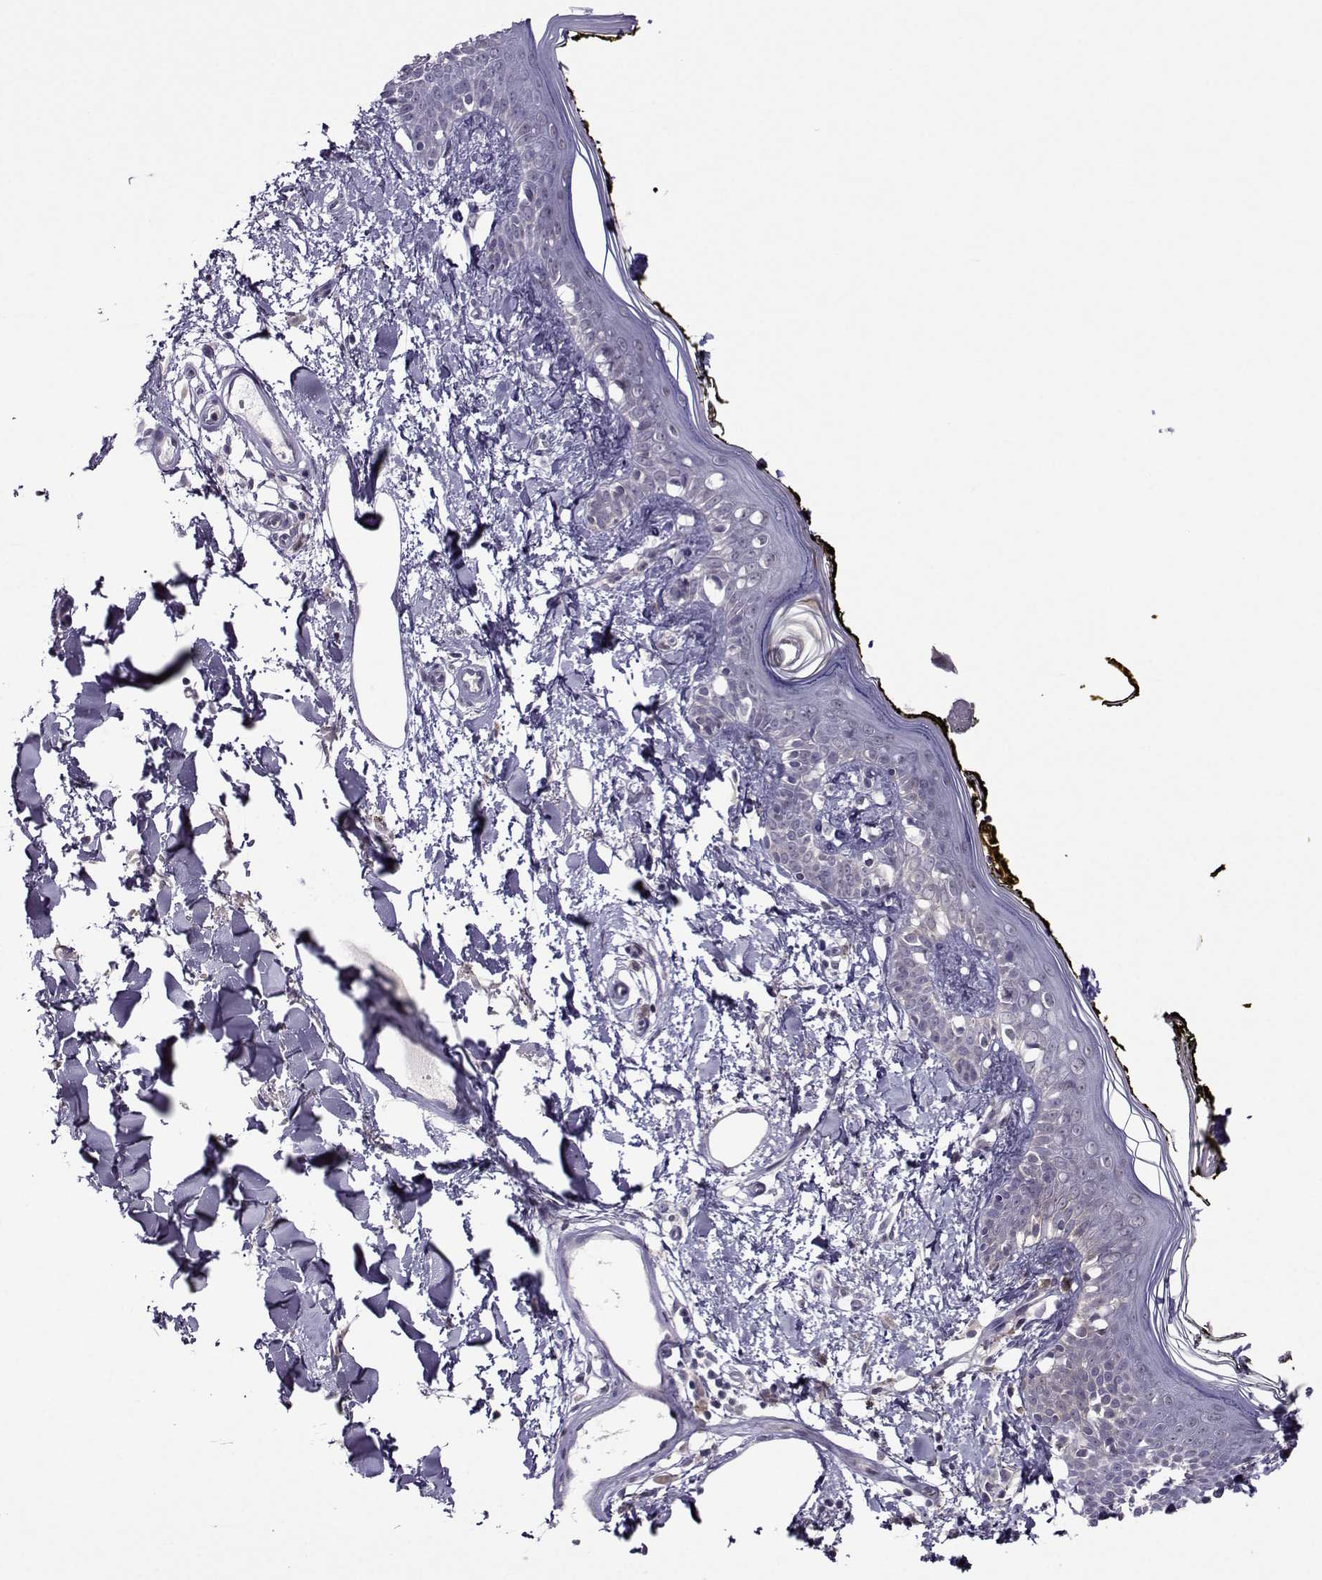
{"staining": {"intensity": "negative", "quantity": "none", "location": "none"}, "tissue": "skin", "cell_type": "Fibroblasts", "image_type": "normal", "snomed": [{"axis": "morphology", "description": "Normal tissue, NOS"}, {"axis": "topography", "description": "Skin"}], "caption": "Fibroblasts are negative for brown protein staining in benign skin. Brightfield microscopy of IHC stained with DAB (brown) and hematoxylin (blue), captured at high magnification.", "gene": "DDX20", "patient": {"sex": "male", "age": 76}}